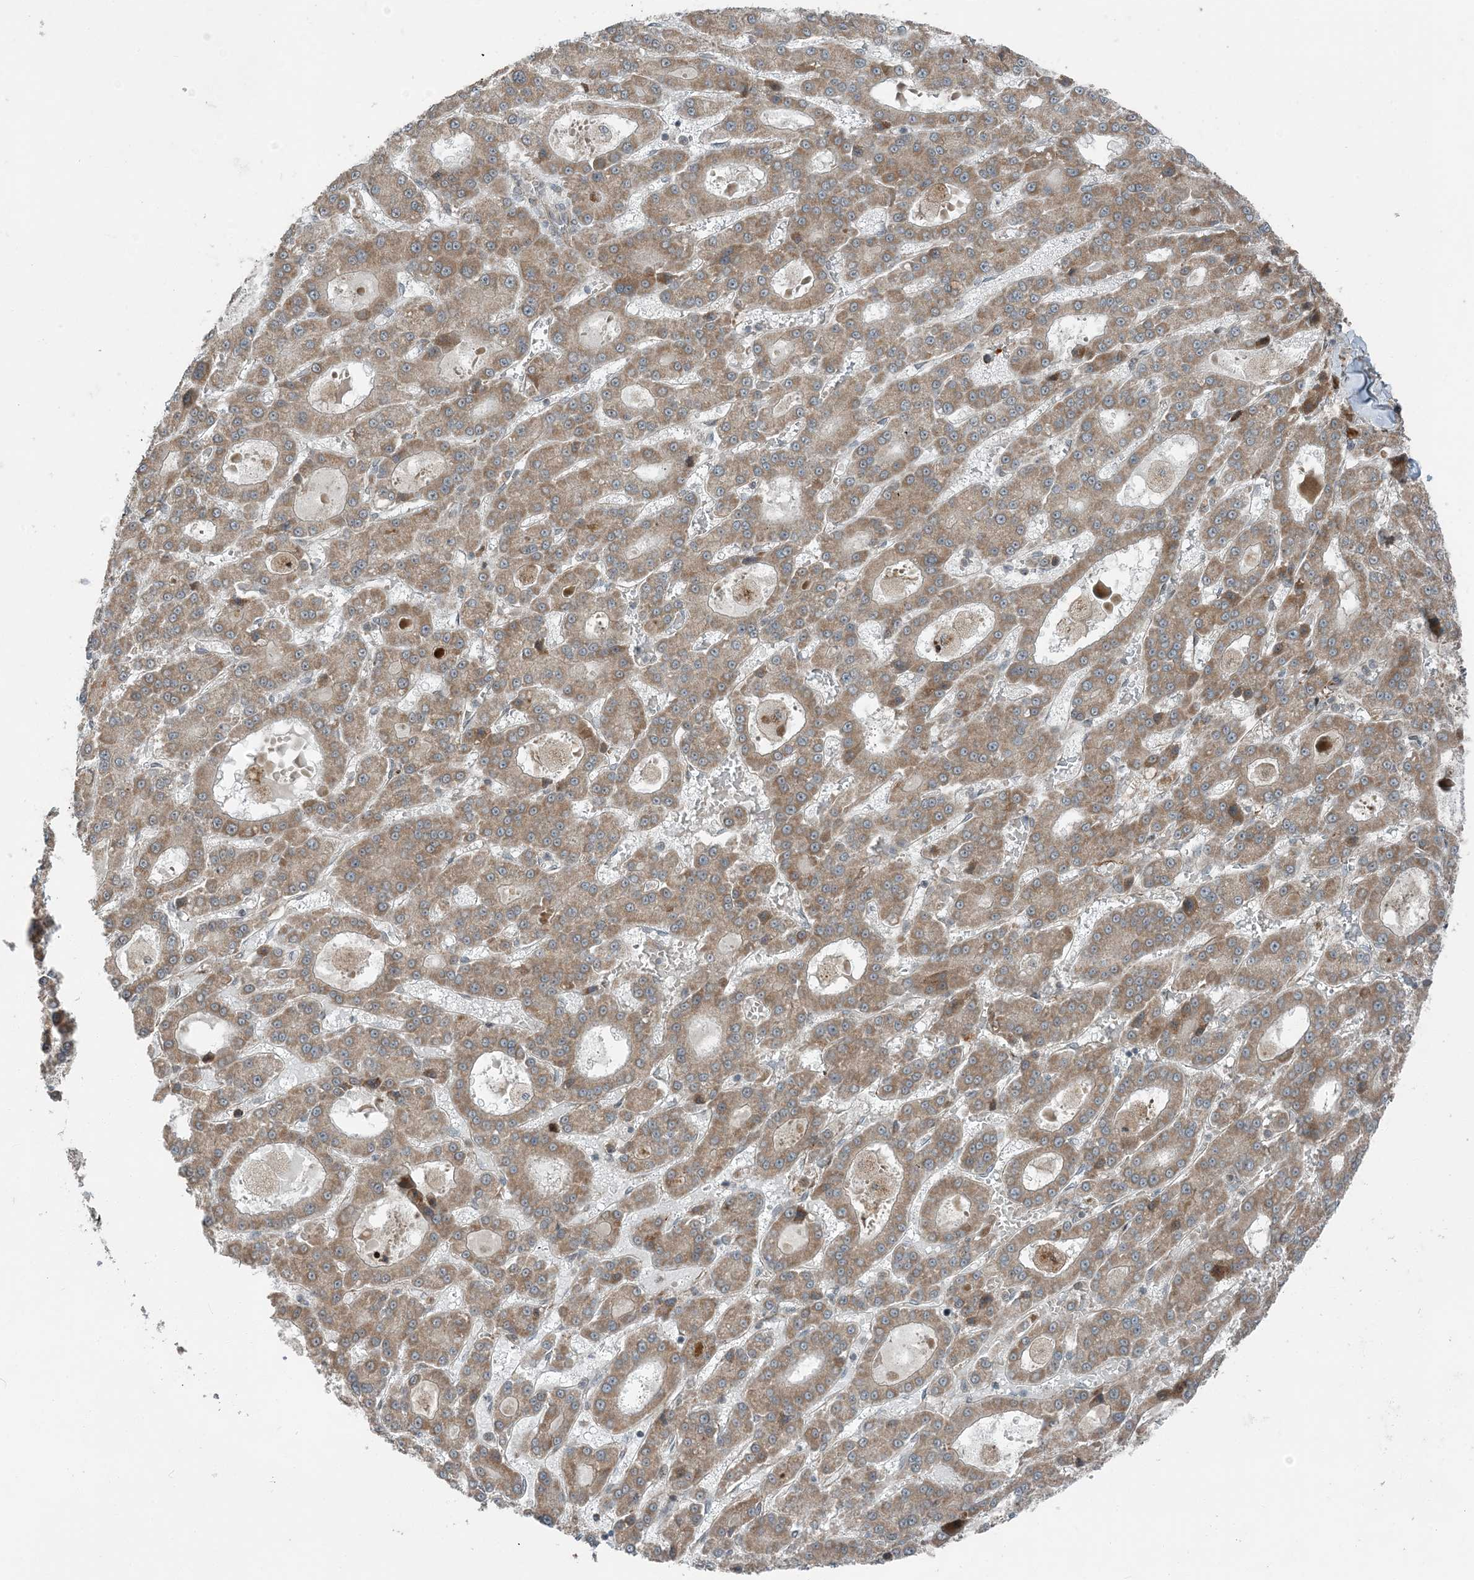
{"staining": {"intensity": "moderate", "quantity": ">75%", "location": "cytoplasmic/membranous"}, "tissue": "liver cancer", "cell_type": "Tumor cells", "image_type": "cancer", "snomed": [{"axis": "morphology", "description": "Carcinoma, Hepatocellular, NOS"}, {"axis": "topography", "description": "Liver"}], "caption": "Hepatocellular carcinoma (liver) was stained to show a protein in brown. There is medium levels of moderate cytoplasmic/membranous expression in about >75% of tumor cells.", "gene": "EDEM2", "patient": {"sex": "male", "age": 70}}